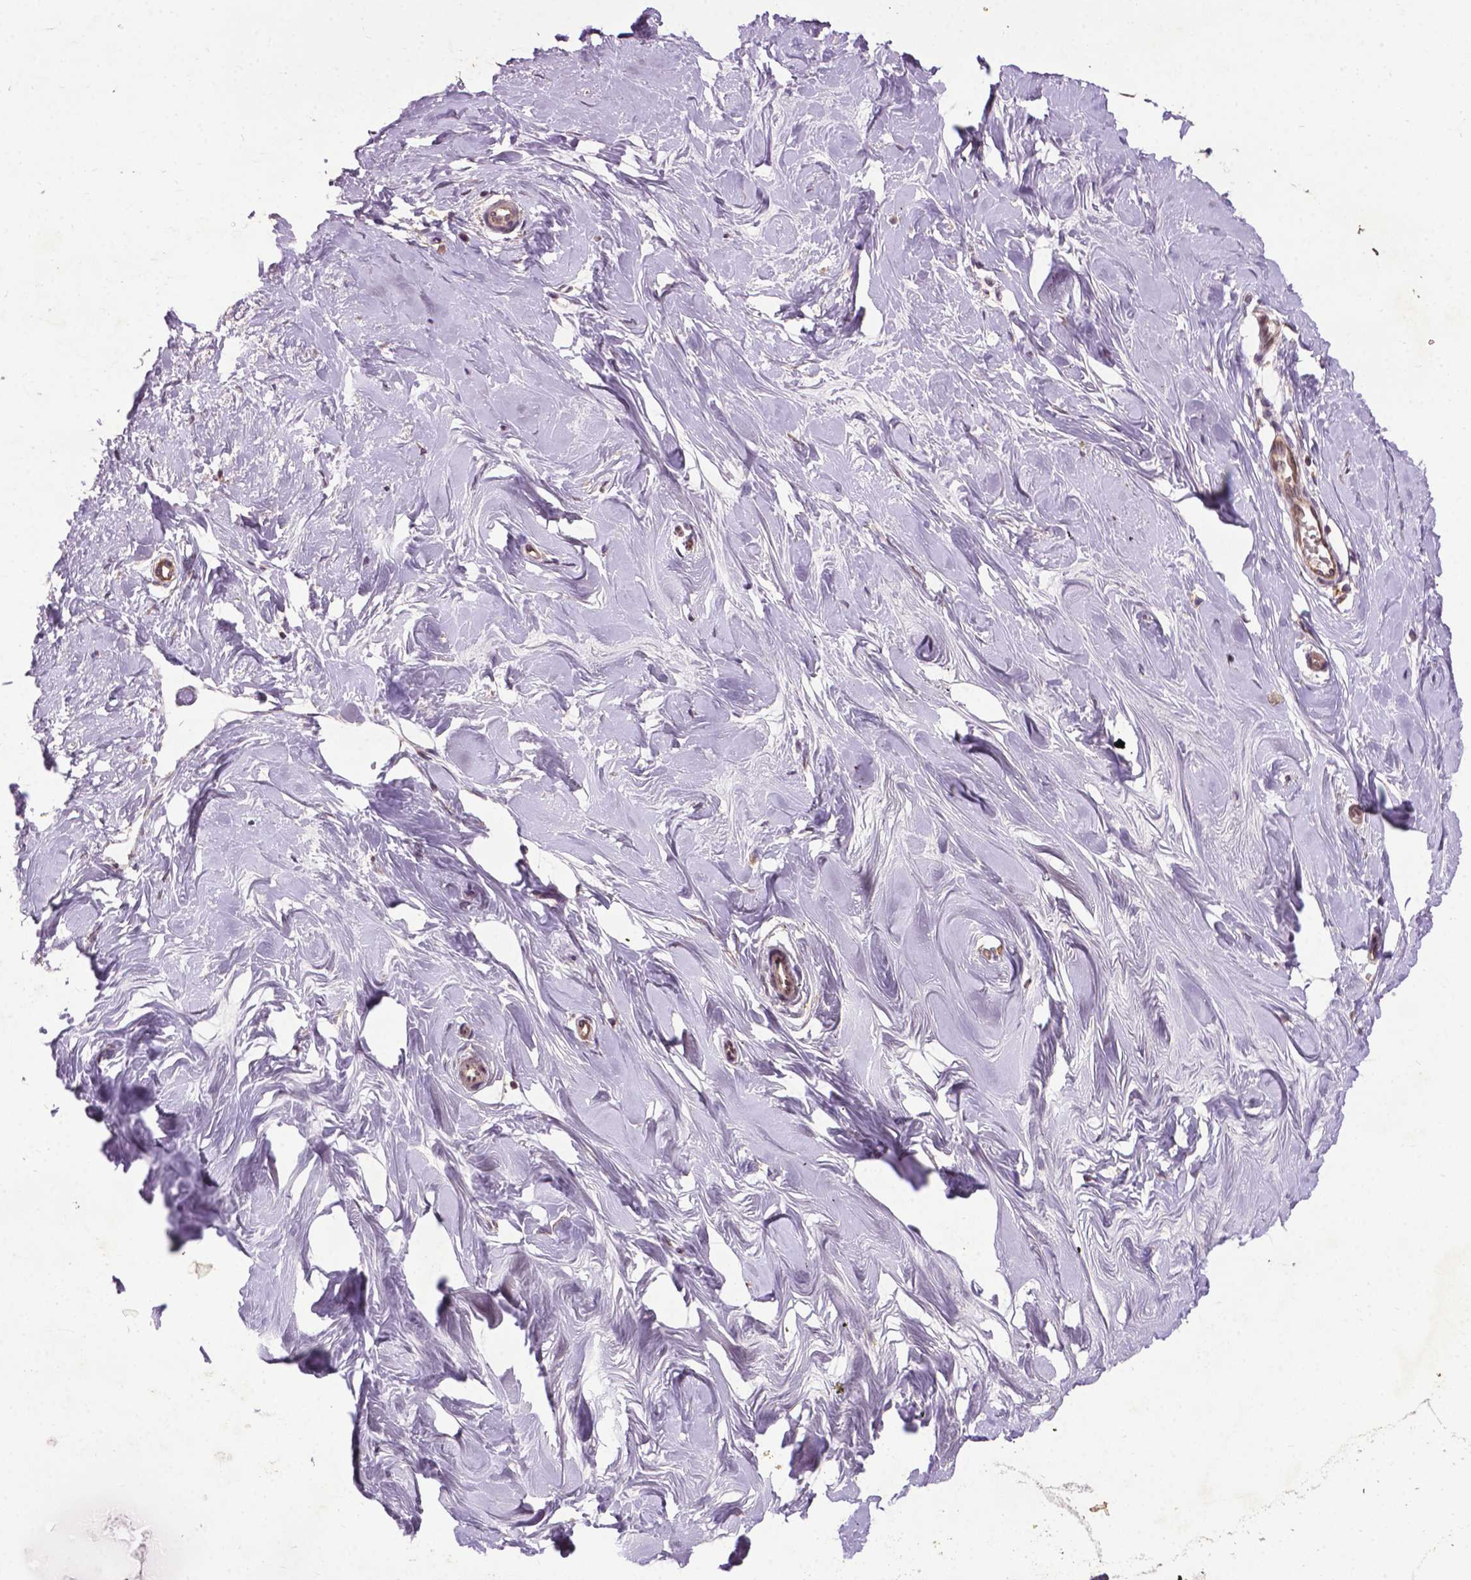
{"staining": {"intensity": "negative", "quantity": "none", "location": "none"}, "tissue": "breast", "cell_type": "Adipocytes", "image_type": "normal", "snomed": [{"axis": "morphology", "description": "Normal tissue, NOS"}, {"axis": "topography", "description": "Breast"}], "caption": "Immunohistochemical staining of benign human breast reveals no significant staining in adipocytes. The staining is performed using DAB (3,3'-diaminobenzidine) brown chromogen with nuclei counter-stained in using hematoxylin.", "gene": "SPNS2", "patient": {"sex": "female", "age": 27}}